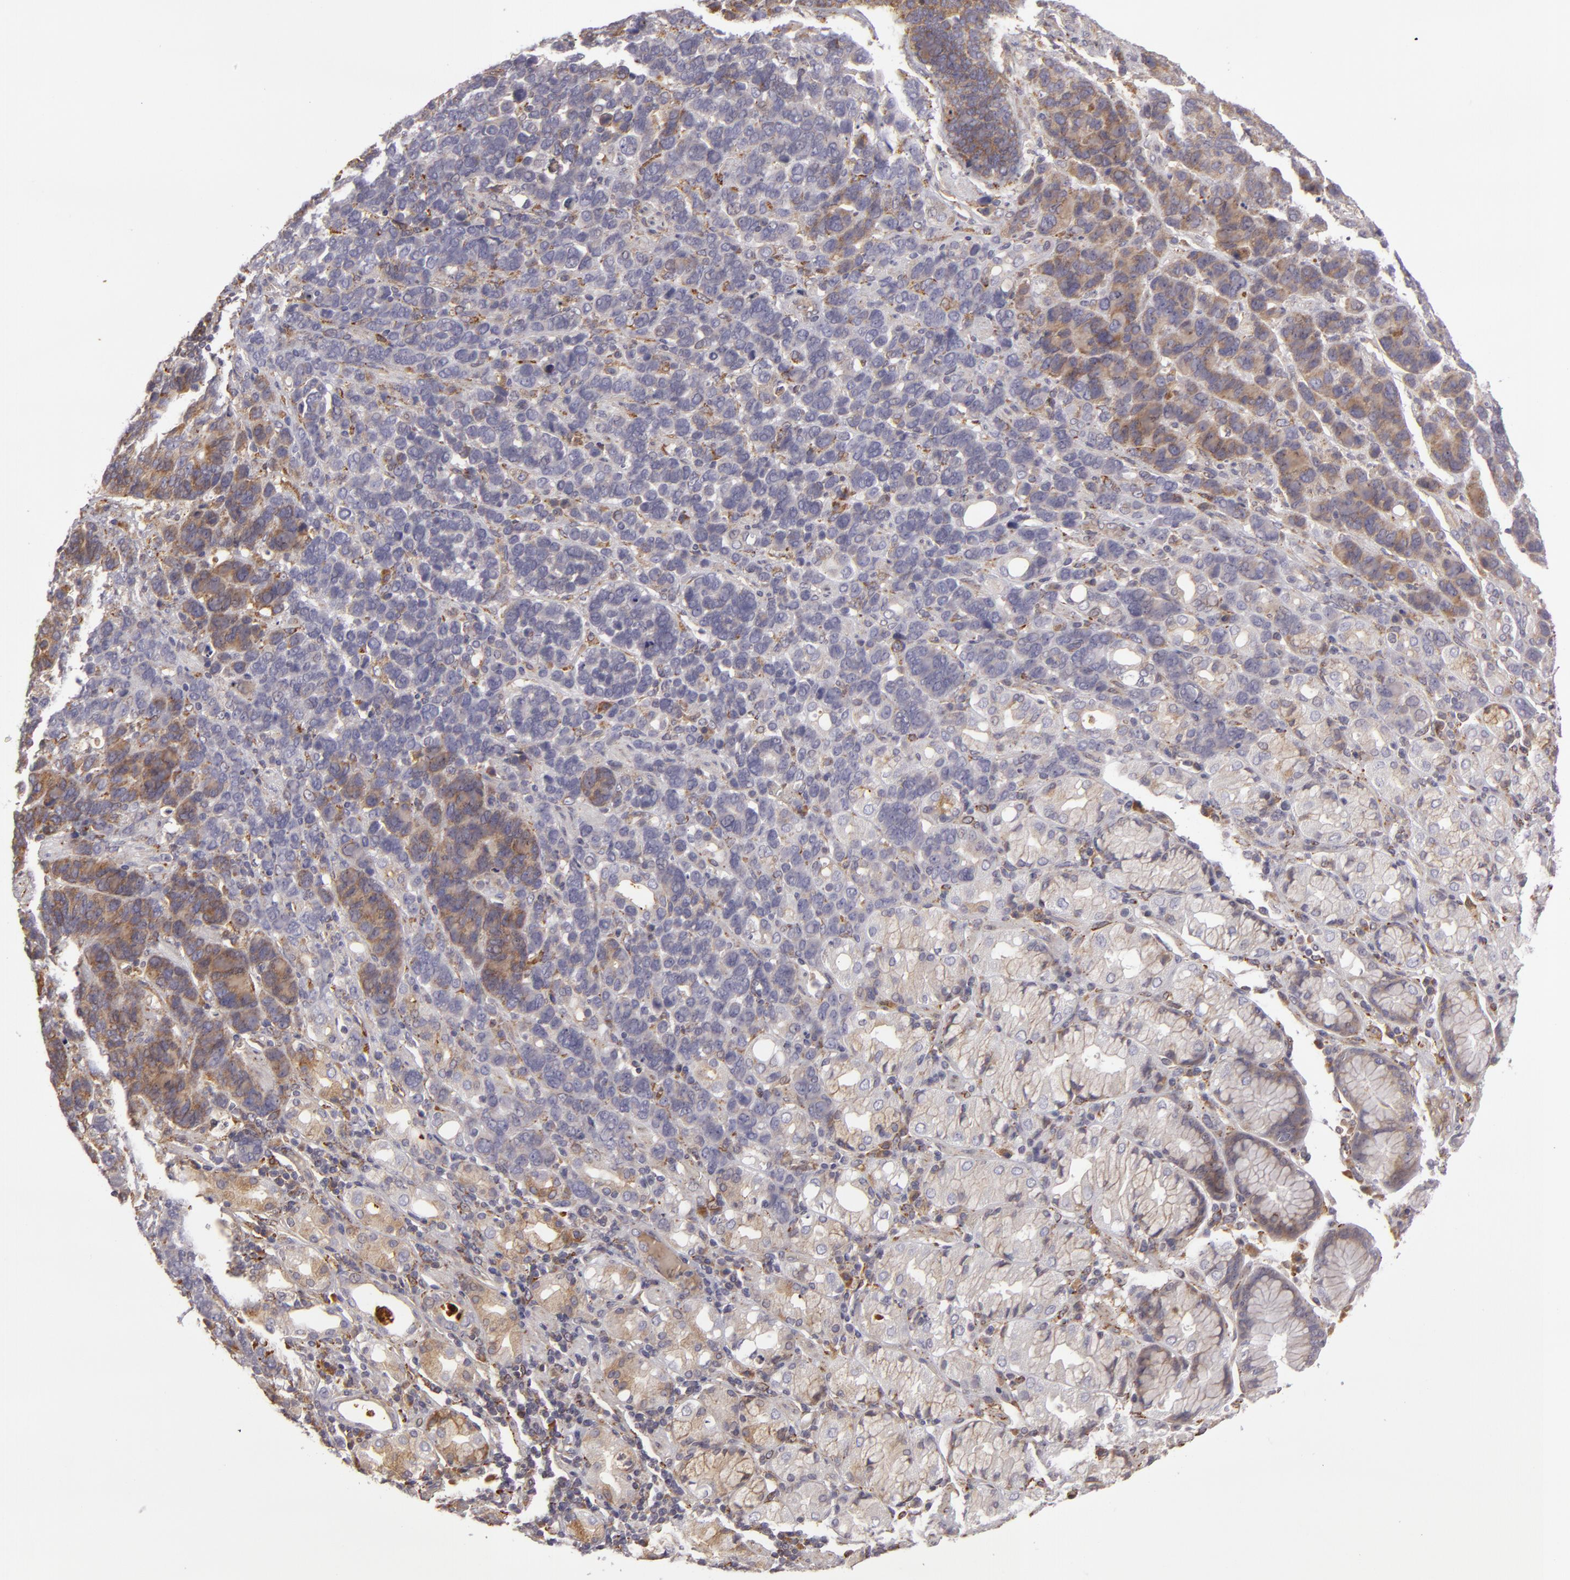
{"staining": {"intensity": "moderate", "quantity": ">75%", "location": "cytoplasmic/membranous"}, "tissue": "stomach cancer", "cell_type": "Tumor cells", "image_type": "cancer", "snomed": [{"axis": "morphology", "description": "Adenocarcinoma, NOS"}, {"axis": "topography", "description": "Stomach, upper"}], "caption": "IHC histopathology image of adenocarcinoma (stomach) stained for a protein (brown), which exhibits medium levels of moderate cytoplasmic/membranous positivity in about >75% of tumor cells.", "gene": "CFB", "patient": {"sex": "male", "age": 71}}